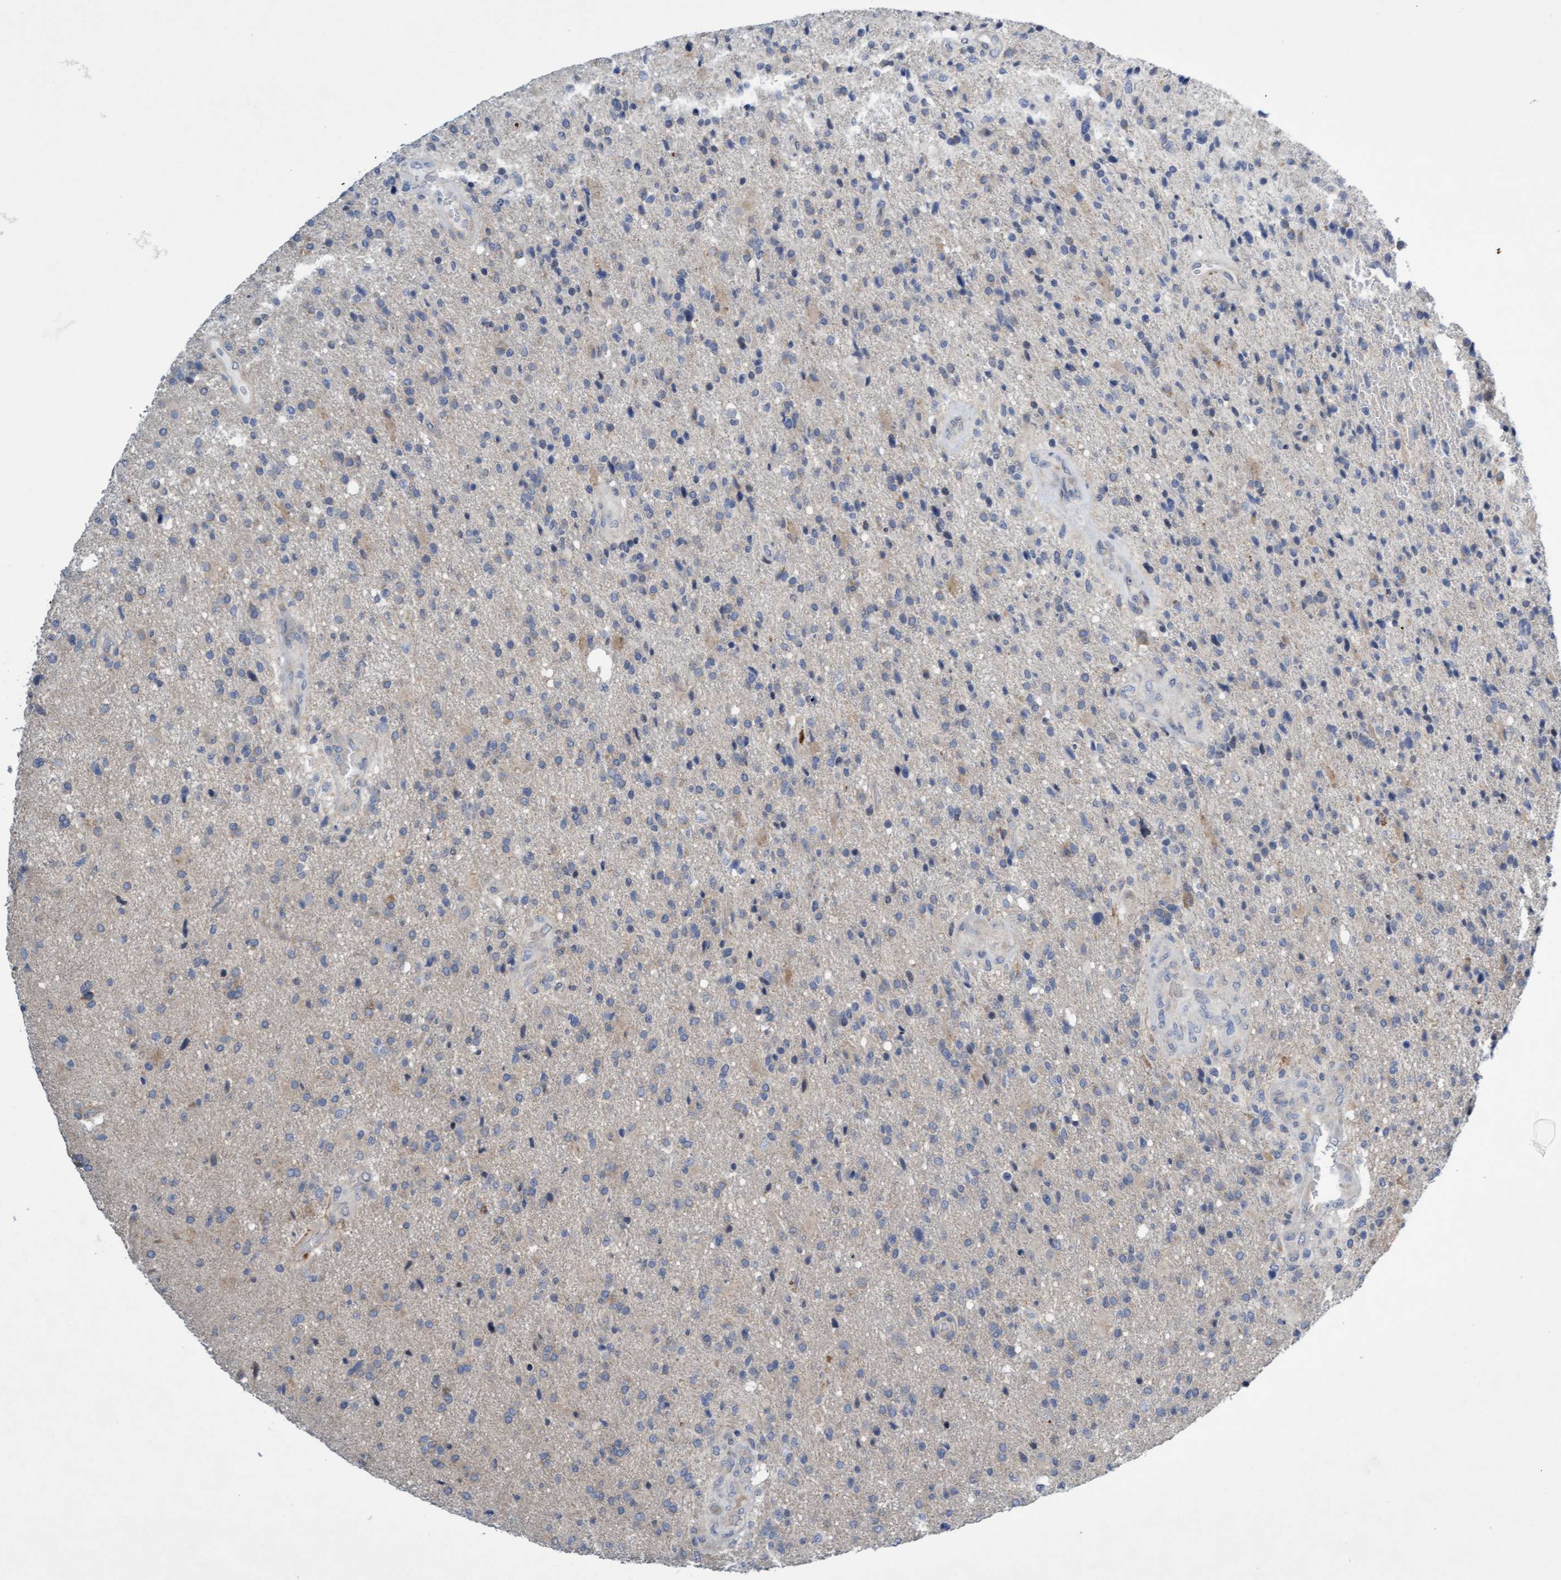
{"staining": {"intensity": "negative", "quantity": "none", "location": "none"}, "tissue": "glioma", "cell_type": "Tumor cells", "image_type": "cancer", "snomed": [{"axis": "morphology", "description": "Glioma, malignant, High grade"}, {"axis": "topography", "description": "Brain"}], "caption": "The histopathology image displays no significant staining in tumor cells of glioma. Nuclei are stained in blue.", "gene": "DDHD2", "patient": {"sex": "male", "age": 72}}